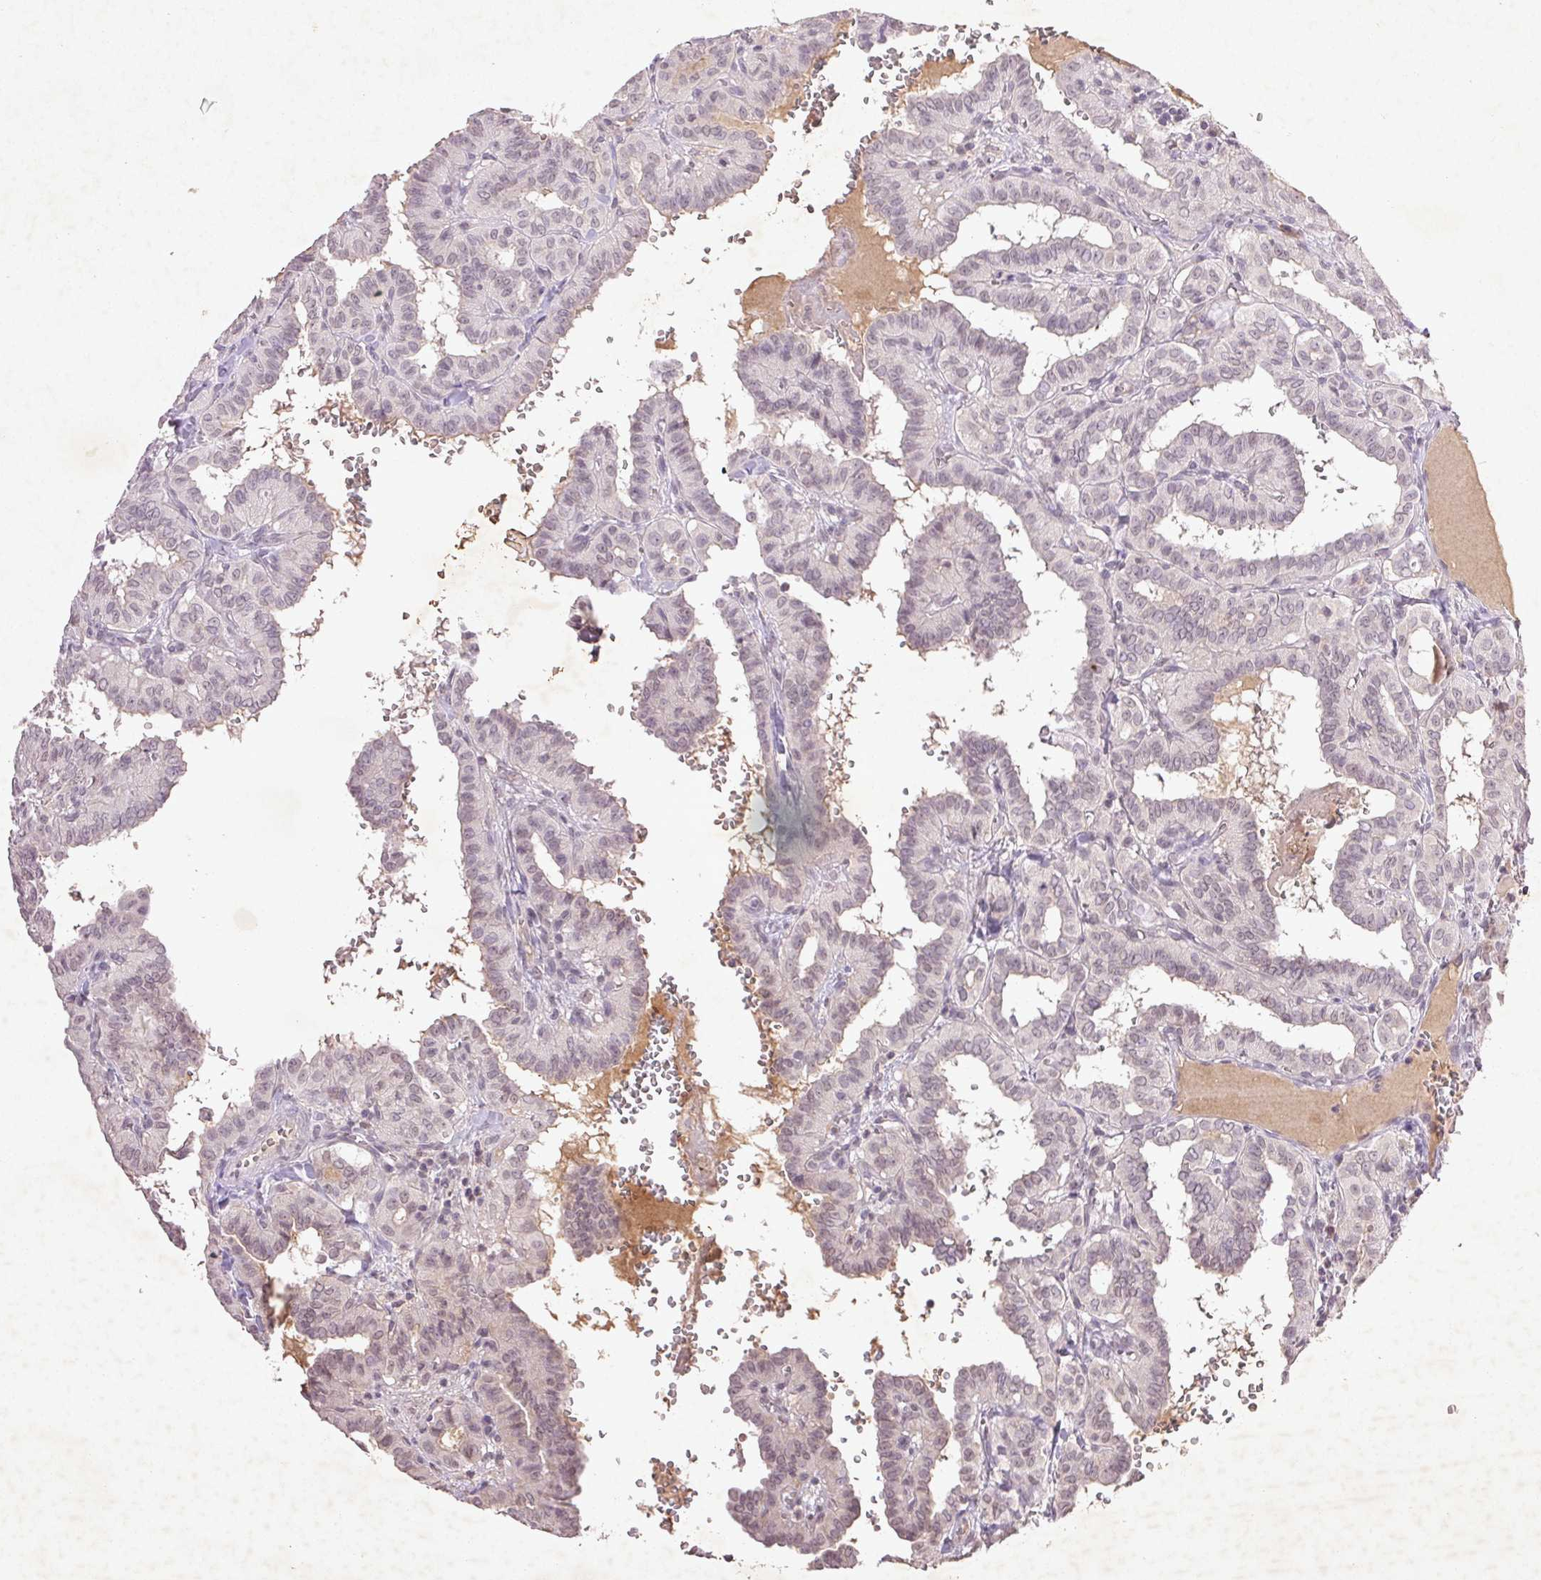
{"staining": {"intensity": "negative", "quantity": "none", "location": "none"}, "tissue": "thyroid cancer", "cell_type": "Tumor cells", "image_type": "cancer", "snomed": [{"axis": "morphology", "description": "Papillary adenocarcinoma, NOS"}, {"axis": "topography", "description": "Thyroid gland"}], "caption": "High magnification brightfield microscopy of thyroid papillary adenocarcinoma stained with DAB (brown) and counterstained with hematoxylin (blue): tumor cells show no significant positivity.", "gene": "FAM168B", "patient": {"sex": "female", "age": 21}}